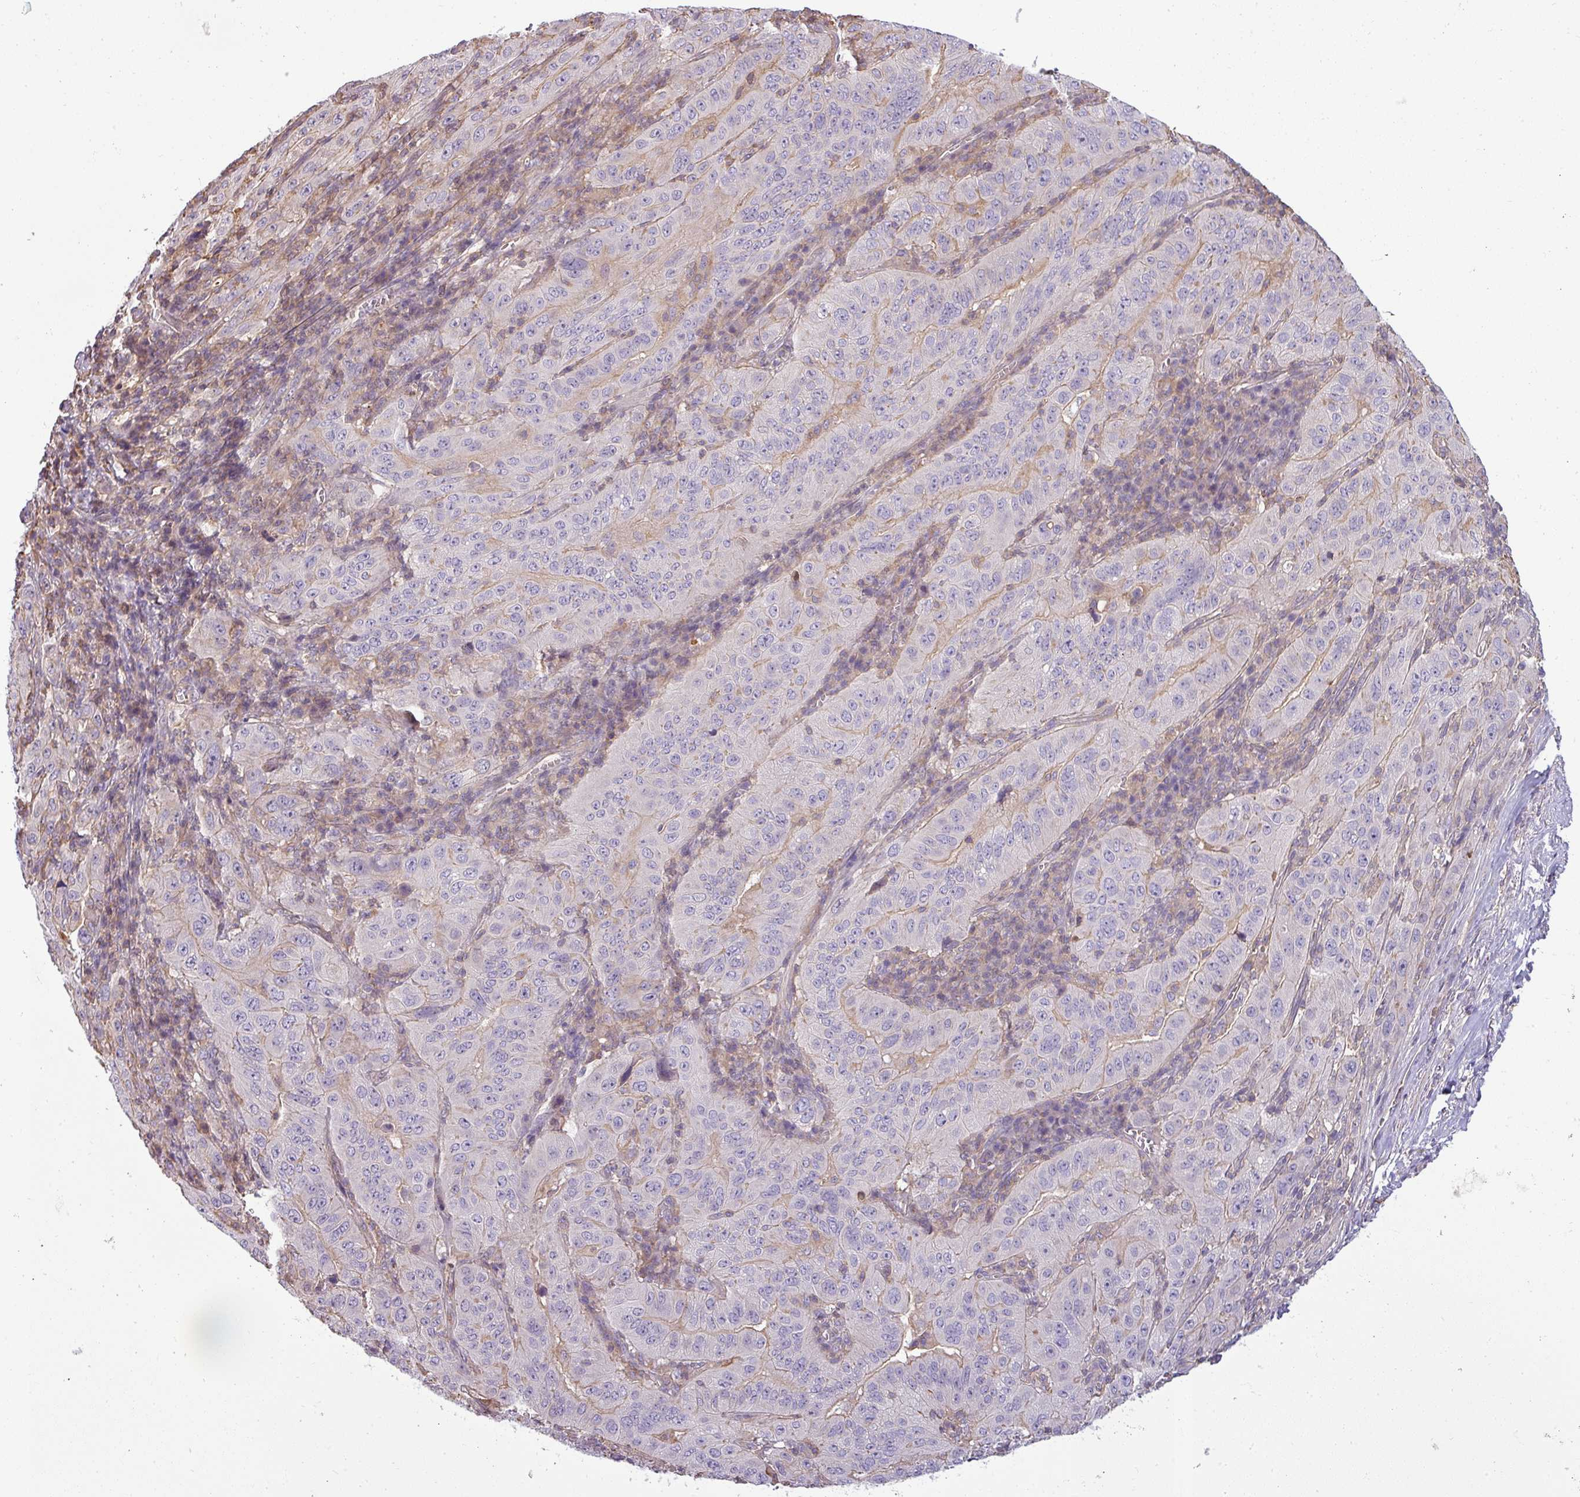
{"staining": {"intensity": "negative", "quantity": "none", "location": "none"}, "tissue": "pancreatic cancer", "cell_type": "Tumor cells", "image_type": "cancer", "snomed": [{"axis": "morphology", "description": "Adenocarcinoma, NOS"}, {"axis": "topography", "description": "Pancreas"}], "caption": "Tumor cells are negative for protein expression in human pancreatic cancer (adenocarcinoma).", "gene": "ZNF835", "patient": {"sex": "male", "age": 63}}